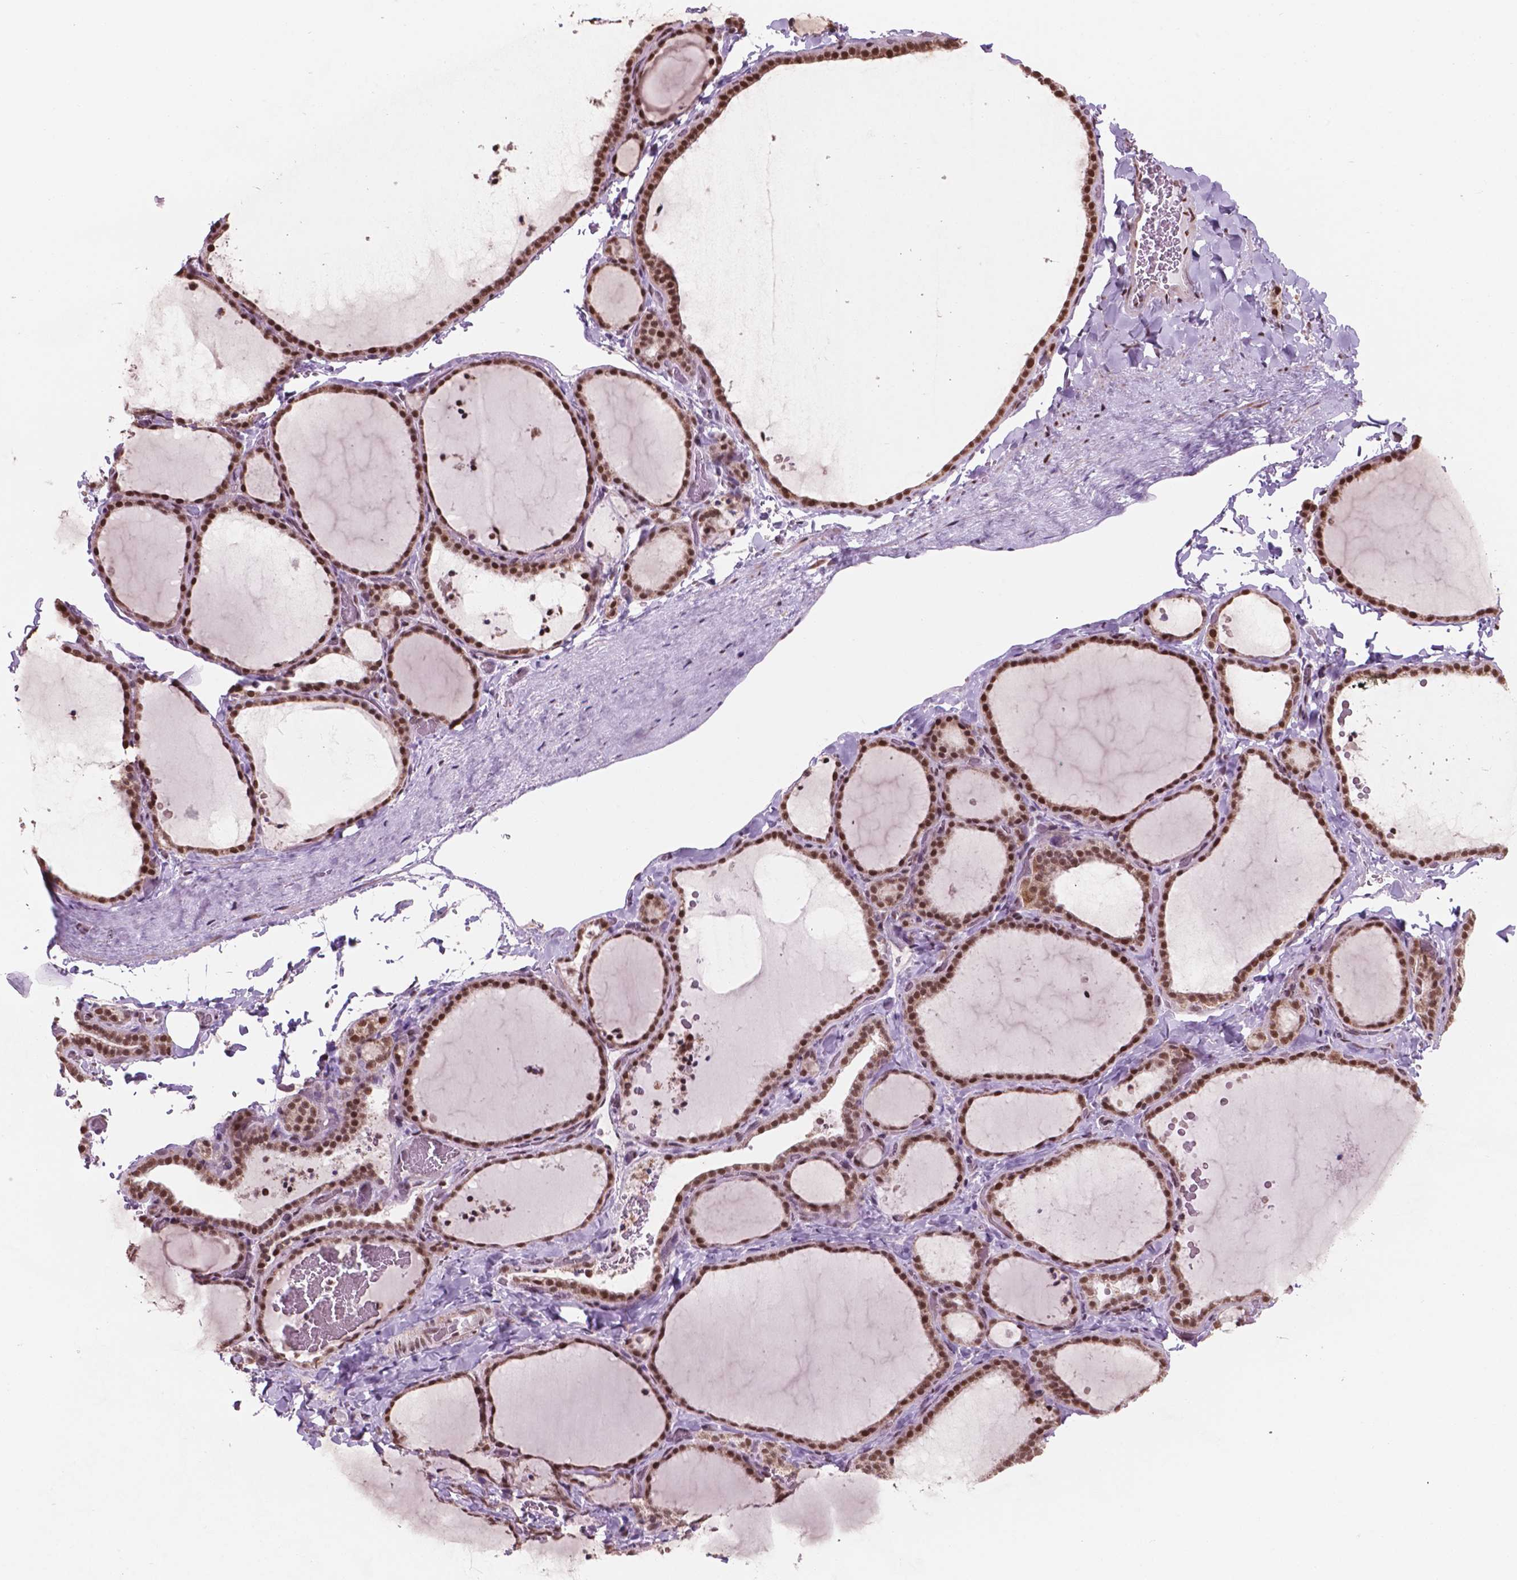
{"staining": {"intensity": "strong", "quantity": ">75%", "location": "cytoplasmic/membranous,nuclear"}, "tissue": "thyroid gland", "cell_type": "Glandular cells", "image_type": "normal", "snomed": [{"axis": "morphology", "description": "Normal tissue, NOS"}, {"axis": "topography", "description": "Thyroid gland"}], "caption": "Immunohistochemistry staining of benign thyroid gland, which exhibits high levels of strong cytoplasmic/membranous,nuclear positivity in about >75% of glandular cells indicating strong cytoplasmic/membranous,nuclear protein positivity. The staining was performed using DAB (3,3'-diaminobenzidine) (brown) for protein detection and nuclei were counterstained in hematoxylin (blue).", "gene": "NDUFA10", "patient": {"sex": "female", "age": 22}}